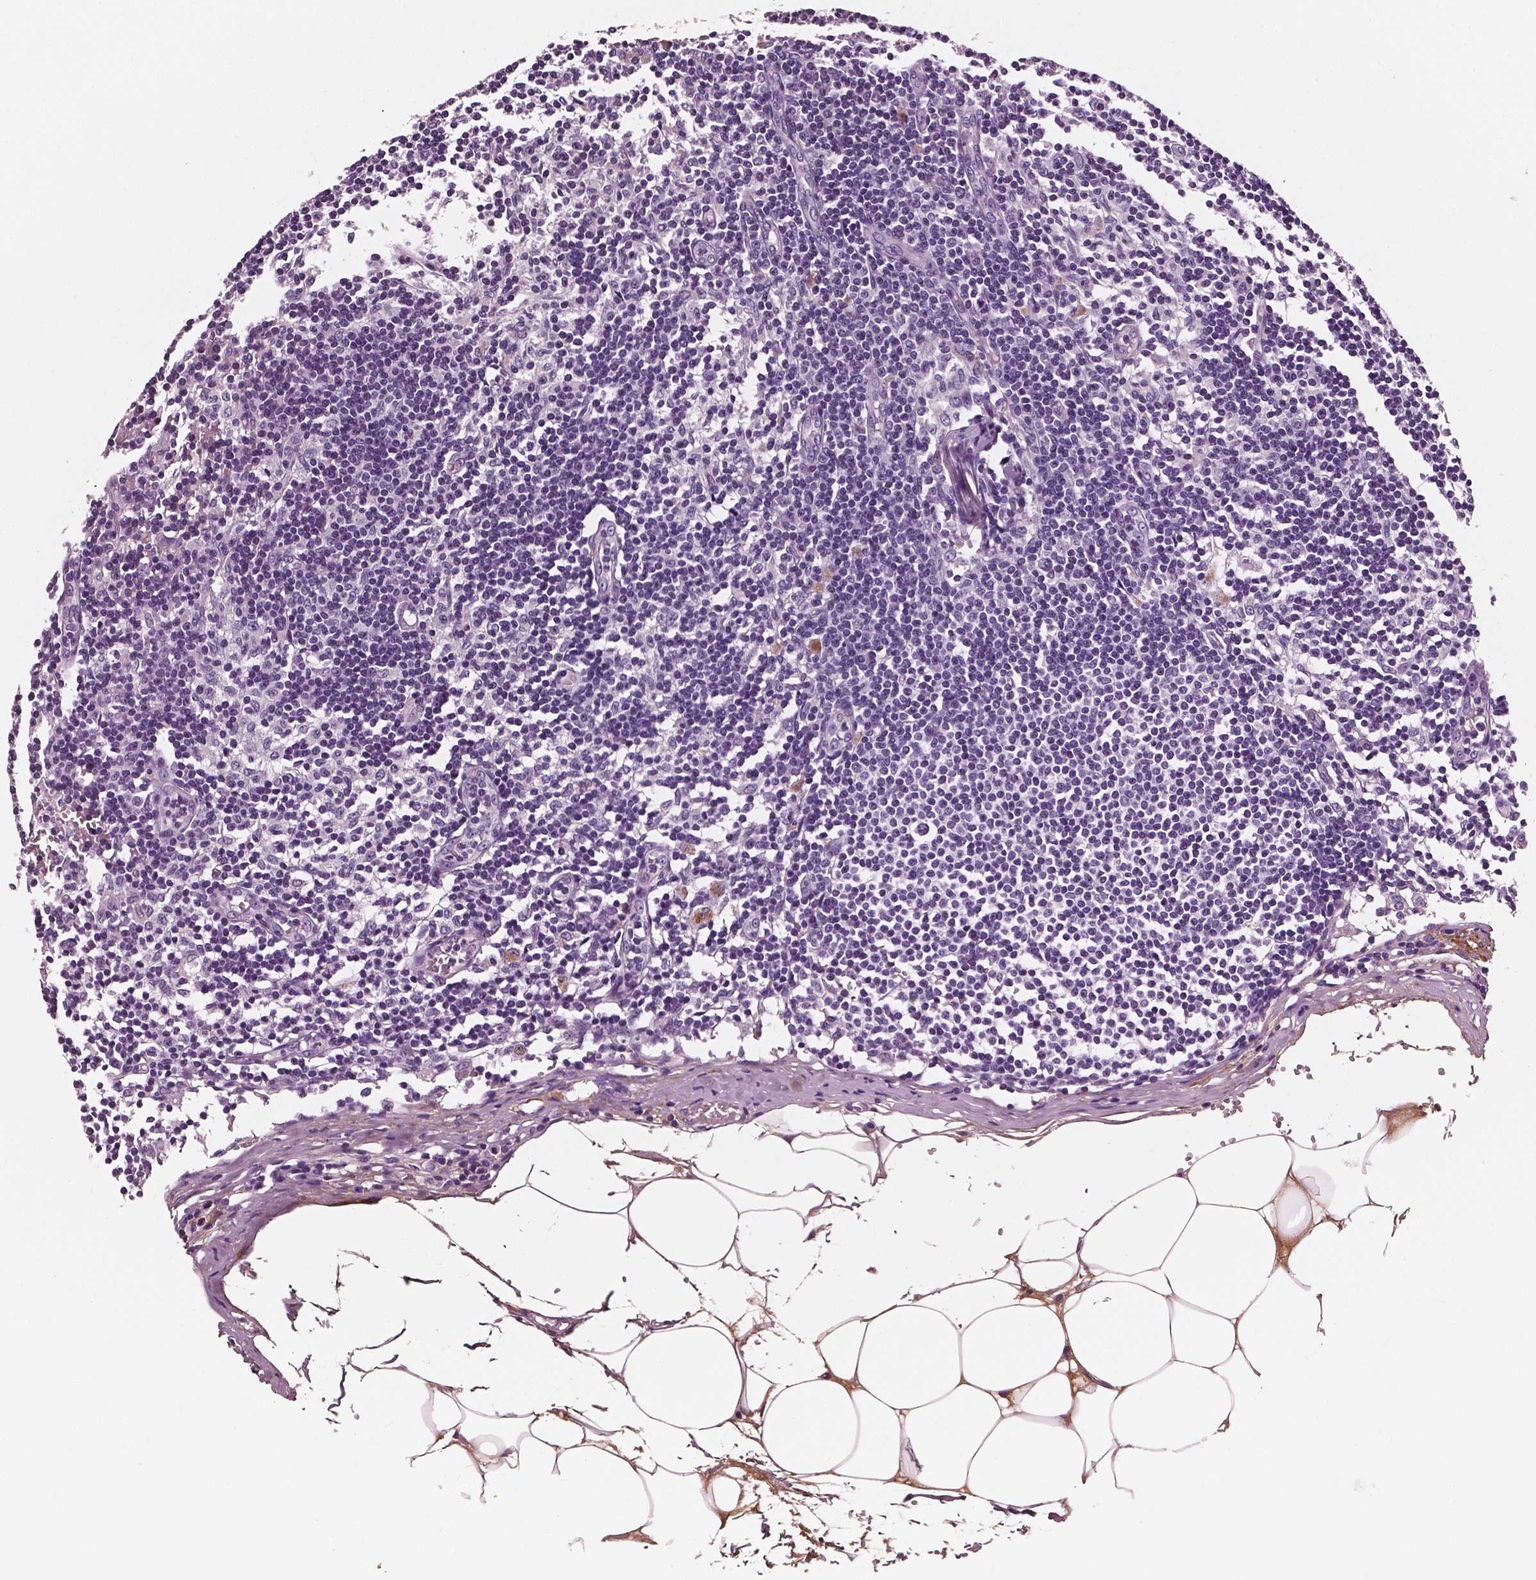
{"staining": {"intensity": "negative", "quantity": "none", "location": "none"}, "tissue": "lymph node", "cell_type": "Germinal center cells", "image_type": "normal", "snomed": [{"axis": "morphology", "description": "Normal tissue, NOS"}, {"axis": "topography", "description": "Lymph node"}], "caption": "IHC of unremarkable human lymph node reveals no staining in germinal center cells.", "gene": "FBLN1", "patient": {"sex": "female", "age": 69}}